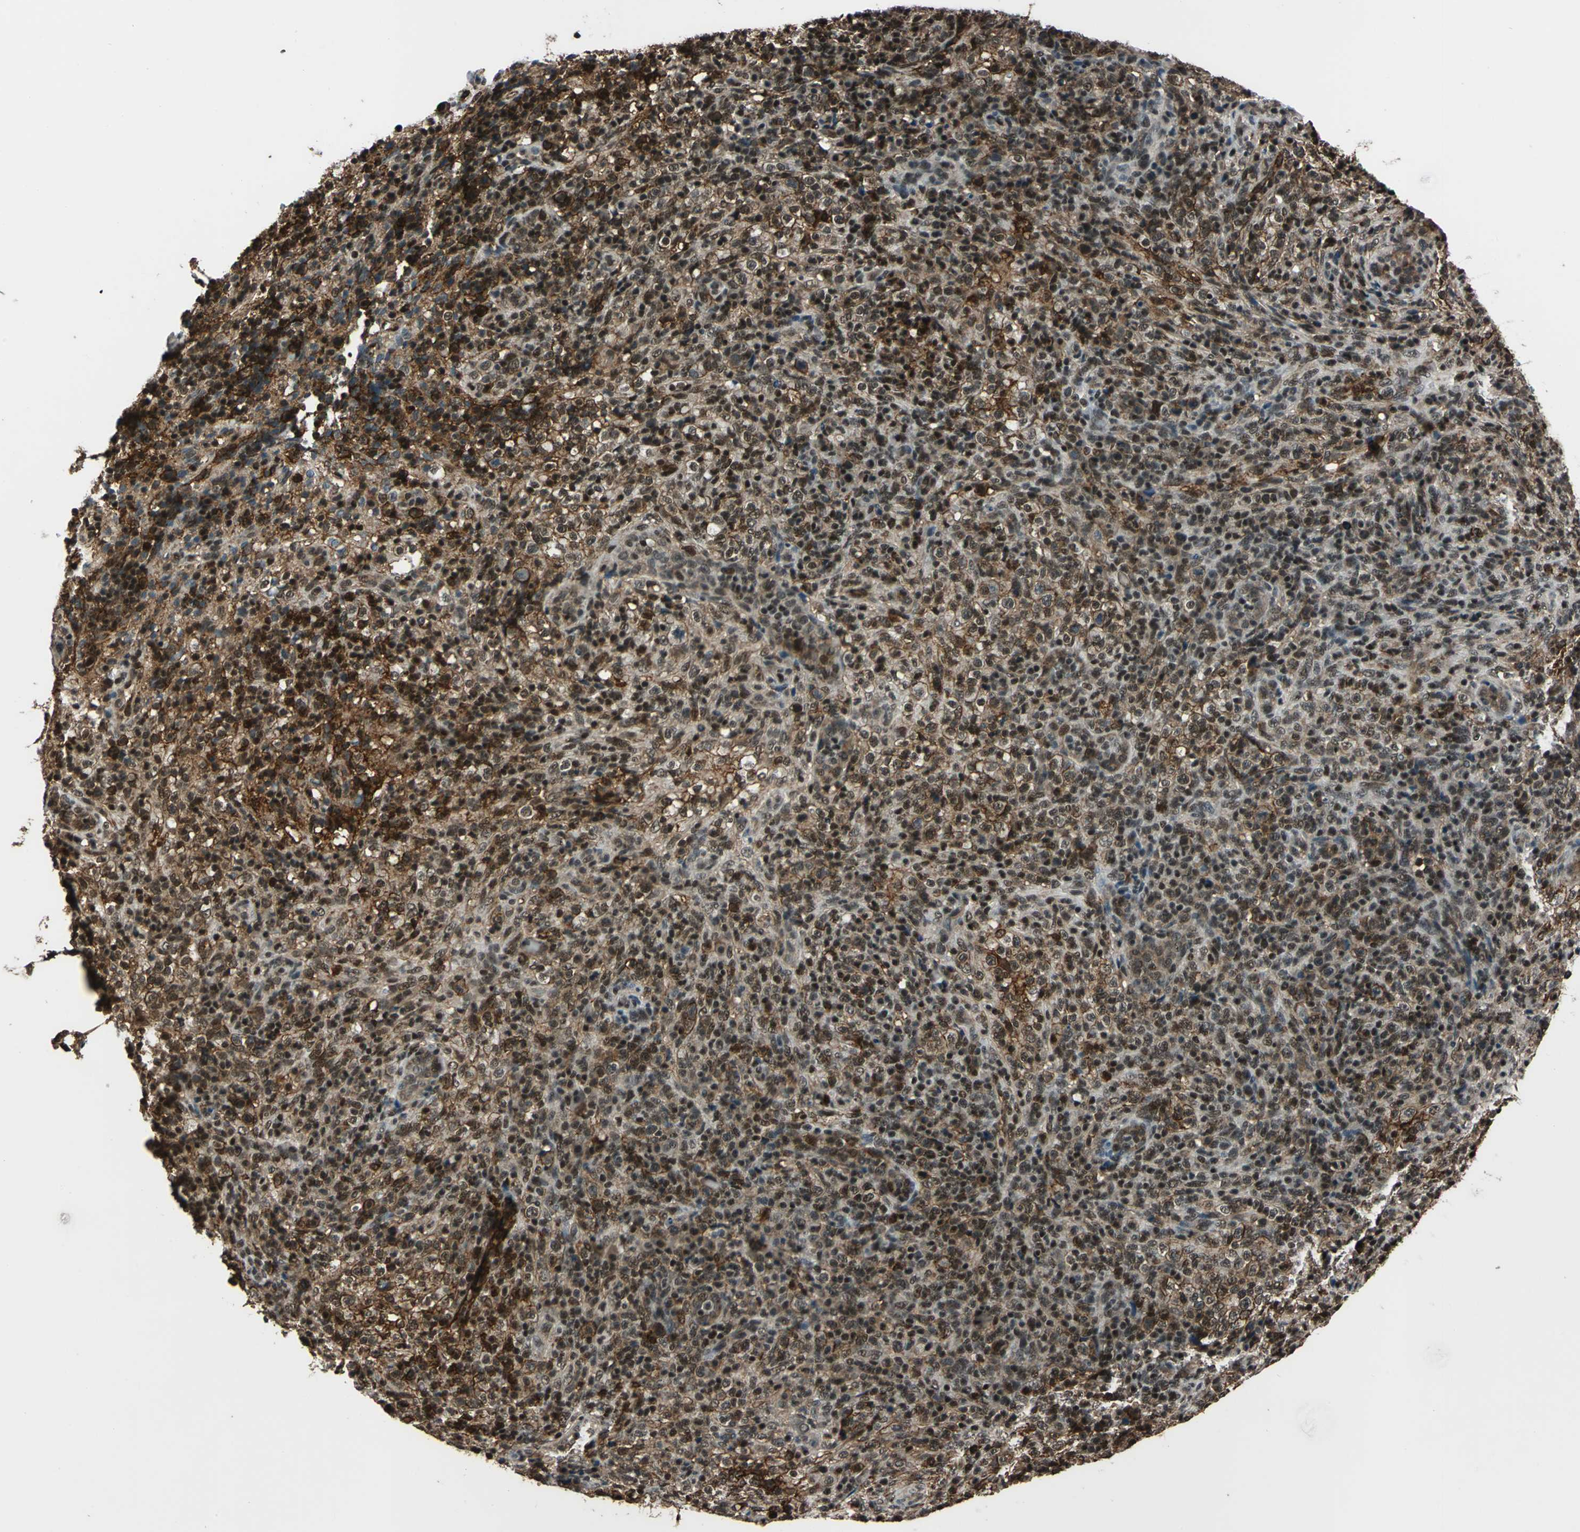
{"staining": {"intensity": "strong", "quantity": ">75%", "location": "cytoplasmic/membranous,nuclear"}, "tissue": "lymphoma", "cell_type": "Tumor cells", "image_type": "cancer", "snomed": [{"axis": "morphology", "description": "Malignant lymphoma, non-Hodgkin's type, High grade"}, {"axis": "topography", "description": "Lymph node"}], "caption": "About >75% of tumor cells in human high-grade malignant lymphoma, non-Hodgkin's type demonstrate strong cytoplasmic/membranous and nuclear protein staining as visualized by brown immunohistochemical staining.", "gene": "NR2C2", "patient": {"sex": "female", "age": 76}}